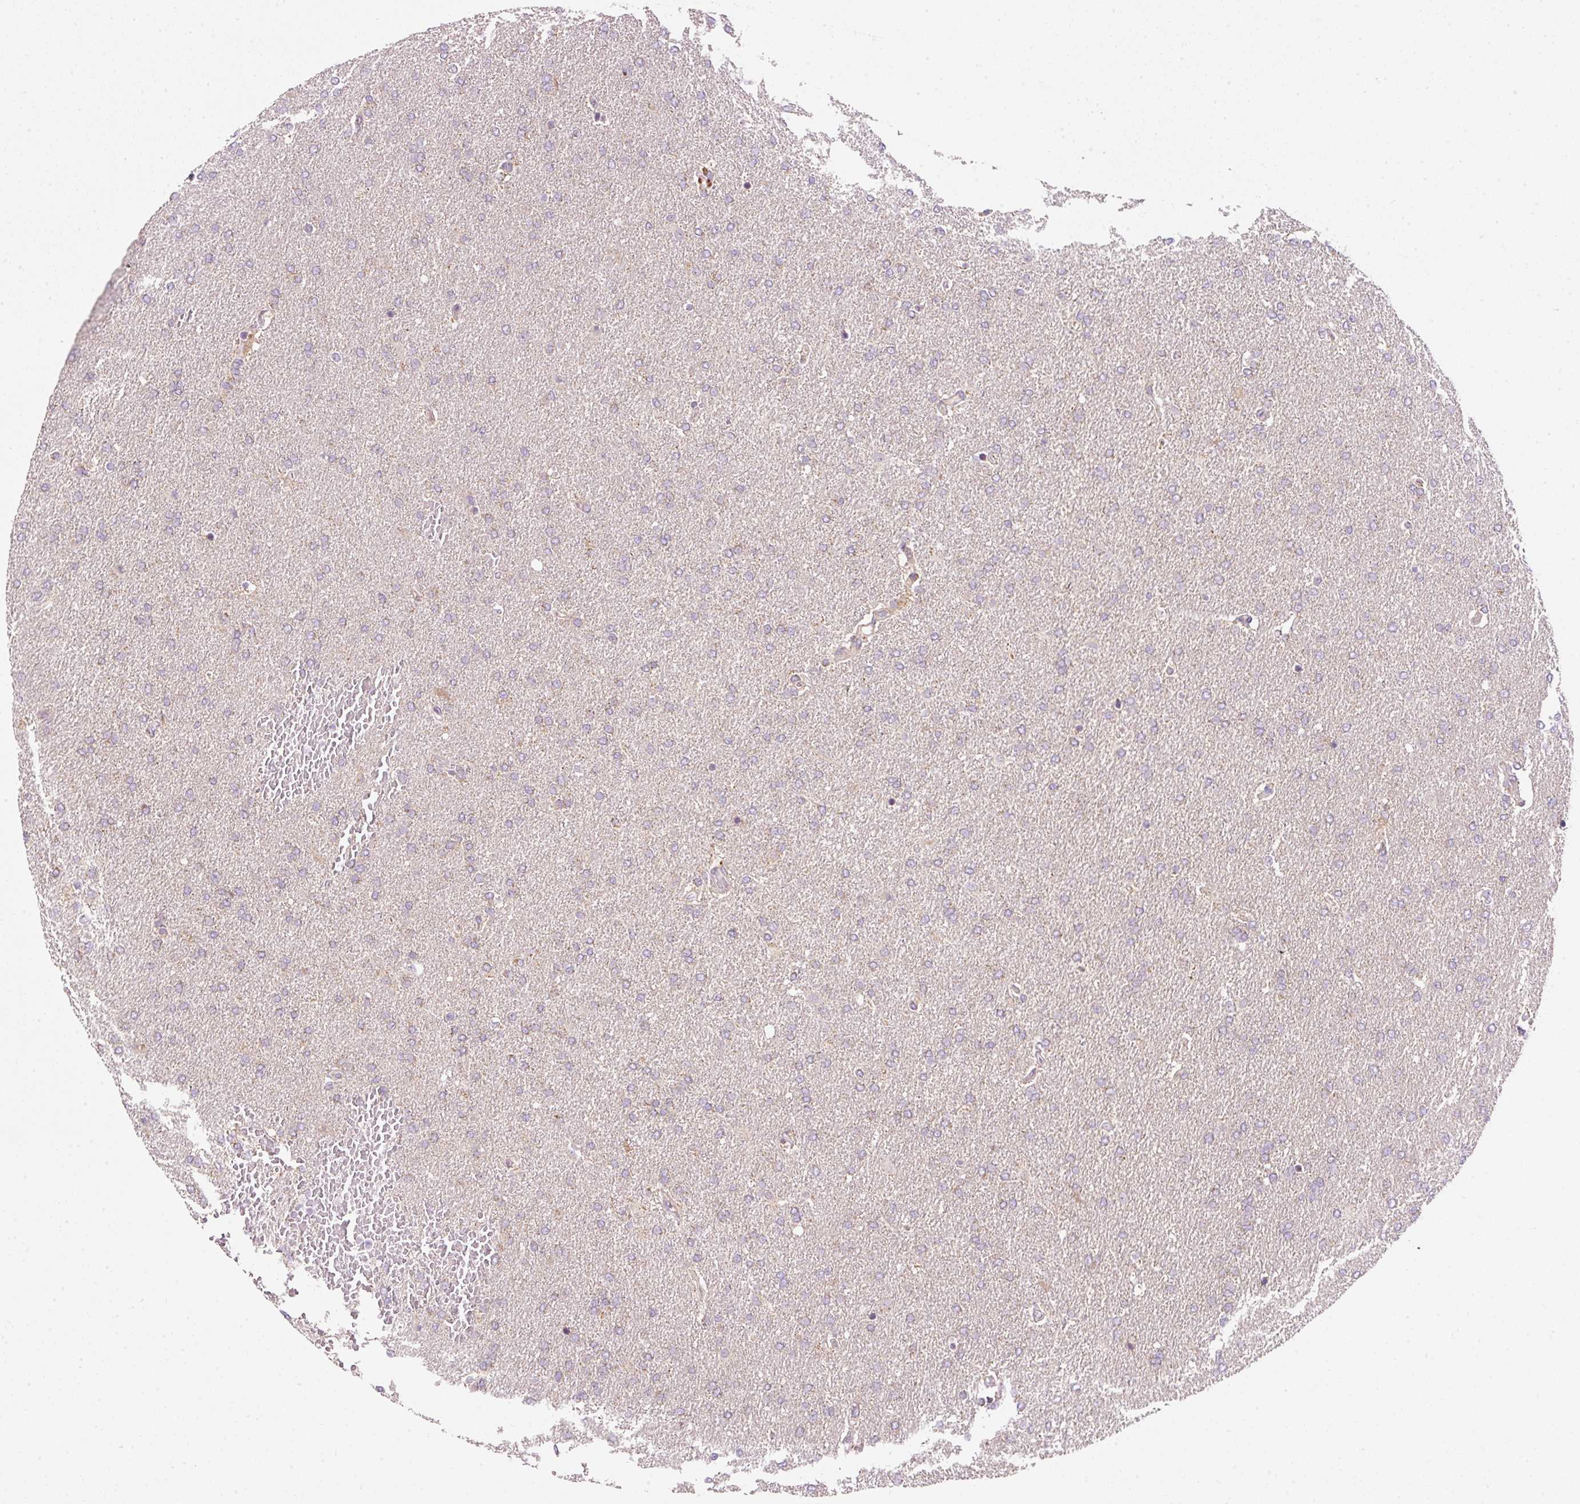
{"staining": {"intensity": "weak", "quantity": "25%-75%", "location": "cytoplasmic/membranous"}, "tissue": "glioma", "cell_type": "Tumor cells", "image_type": "cancer", "snomed": [{"axis": "morphology", "description": "Glioma, malignant, High grade"}, {"axis": "topography", "description": "Brain"}], "caption": "Tumor cells exhibit low levels of weak cytoplasmic/membranous expression in approximately 25%-75% of cells in human glioma.", "gene": "FAM78B", "patient": {"sex": "male", "age": 72}}